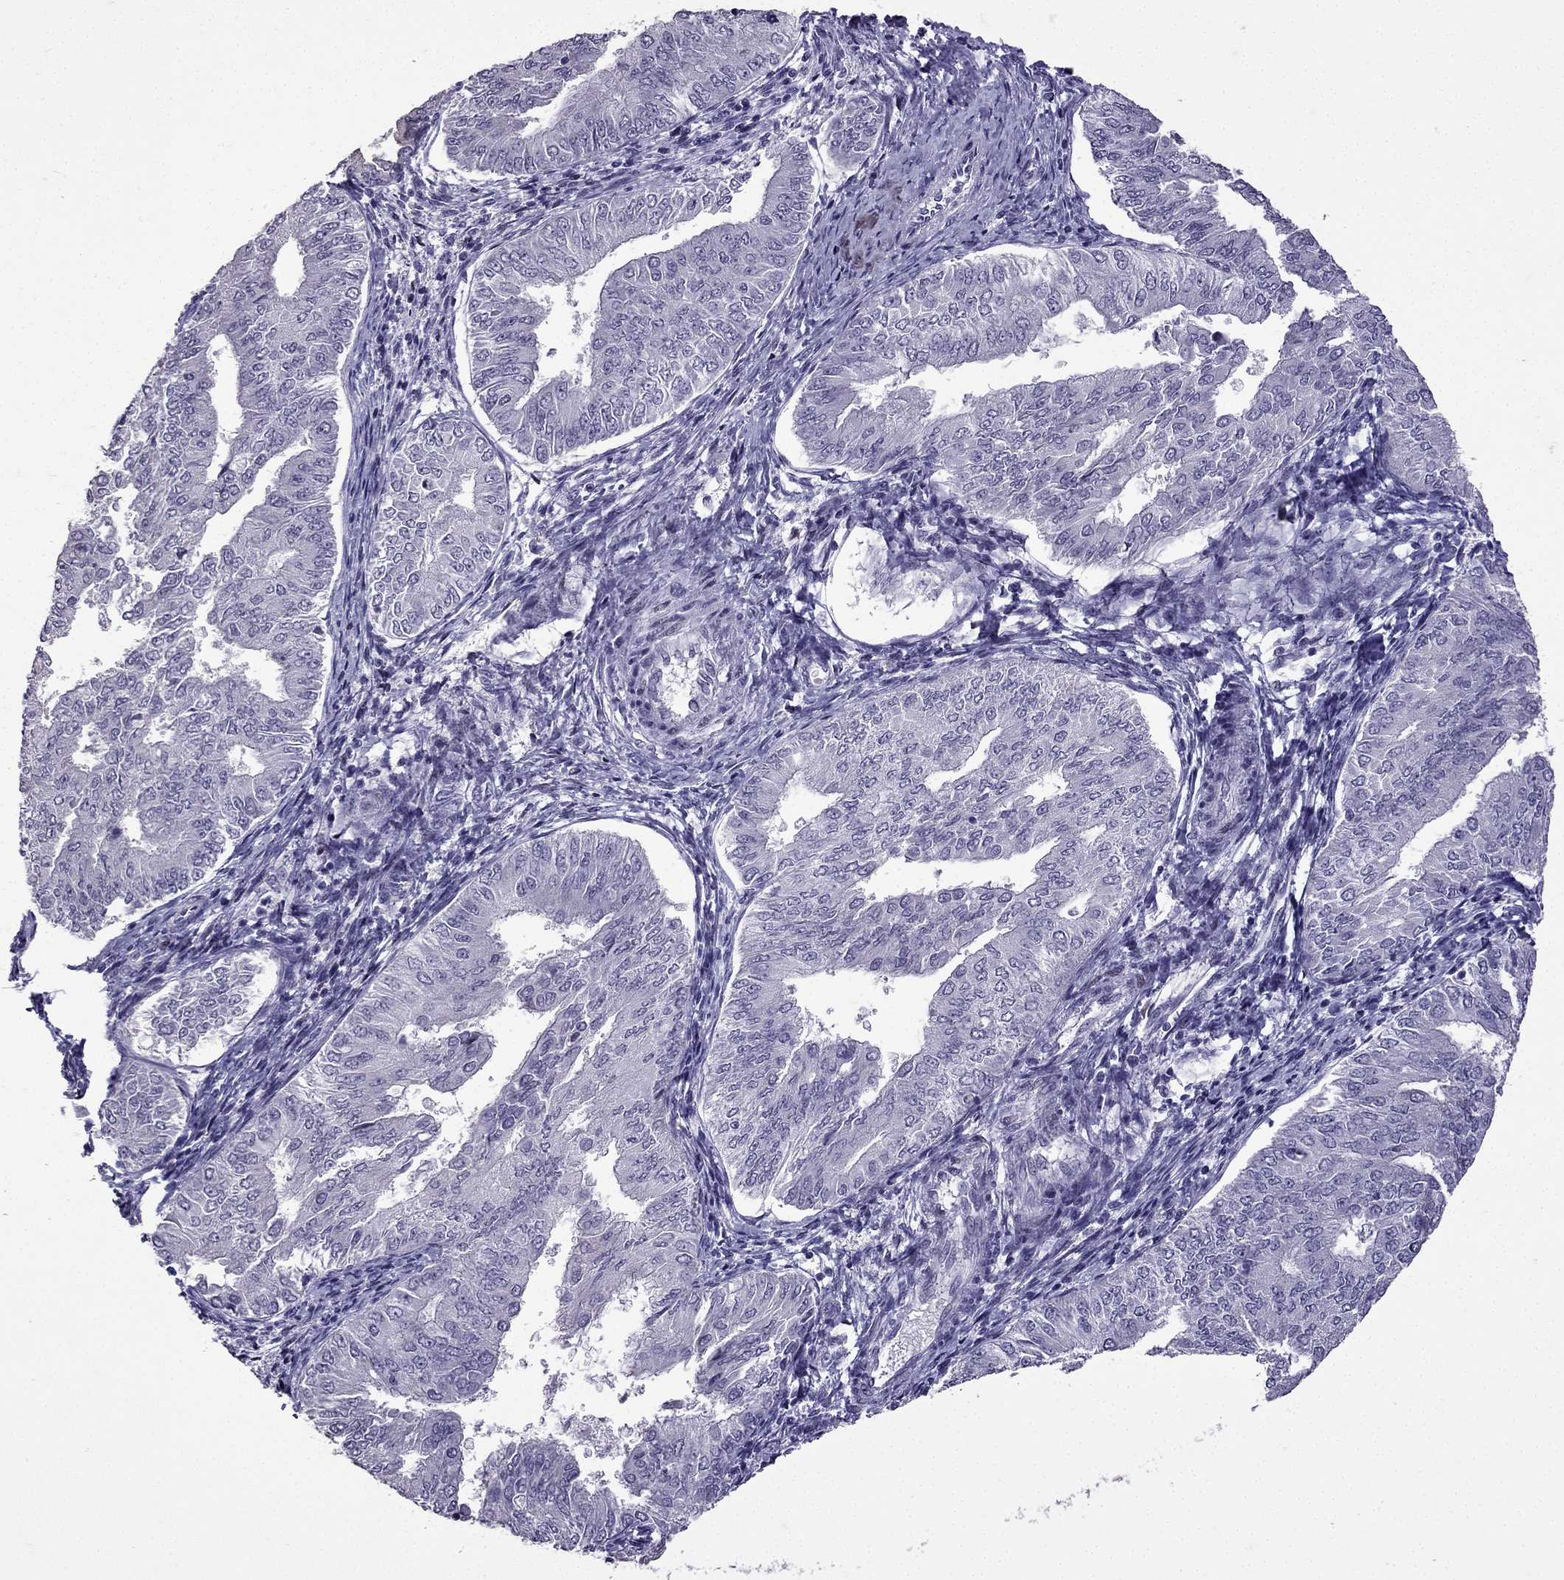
{"staining": {"intensity": "negative", "quantity": "none", "location": "none"}, "tissue": "endometrial cancer", "cell_type": "Tumor cells", "image_type": "cancer", "snomed": [{"axis": "morphology", "description": "Adenocarcinoma, NOS"}, {"axis": "topography", "description": "Endometrium"}], "caption": "There is no significant staining in tumor cells of endometrial cancer.", "gene": "TTN", "patient": {"sex": "female", "age": 53}}